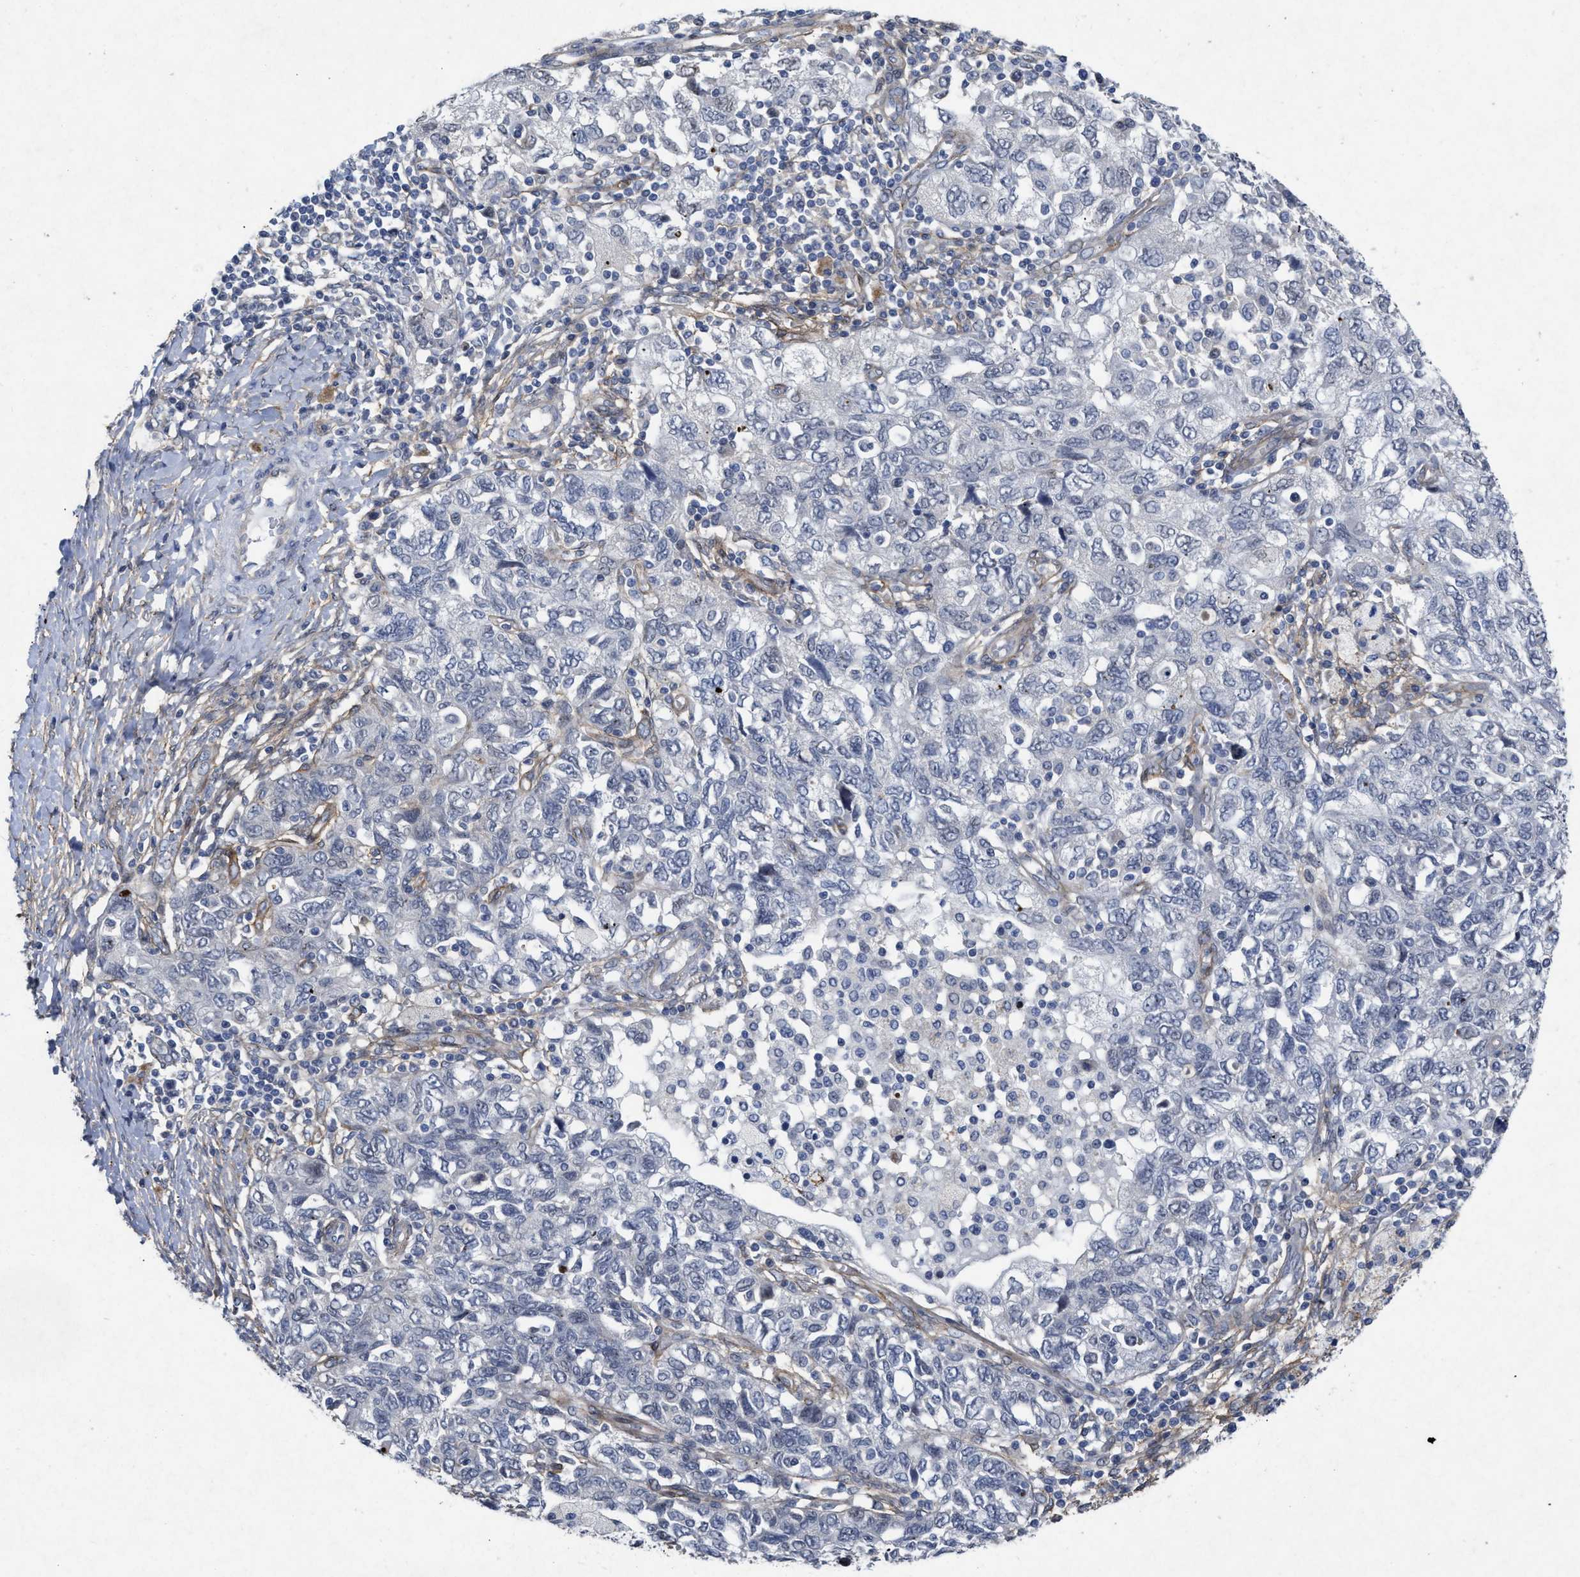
{"staining": {"intensity": "negative", "quantity": "none", "location": "none"}, "tissue": "ovarian cancer", "cell_type": "Tumor cells", "image_type": "cancer", "snomed": [{"axis": "morphology", "description": "Carcinoma, NOS"}, {"axis": "morphology", "description": "Cystadenocarcinoma, serous, NOS"}, {"axis": "topography", "description": "Ovary"}], "caption": "A high-resolution image shows IHC staining of serous cystadenocarcinoma (ovarian), which exhibits no significant expression in tumor cells.", "gene": "PDGFRA", "patient": {"sex": "female", "age": 69}}